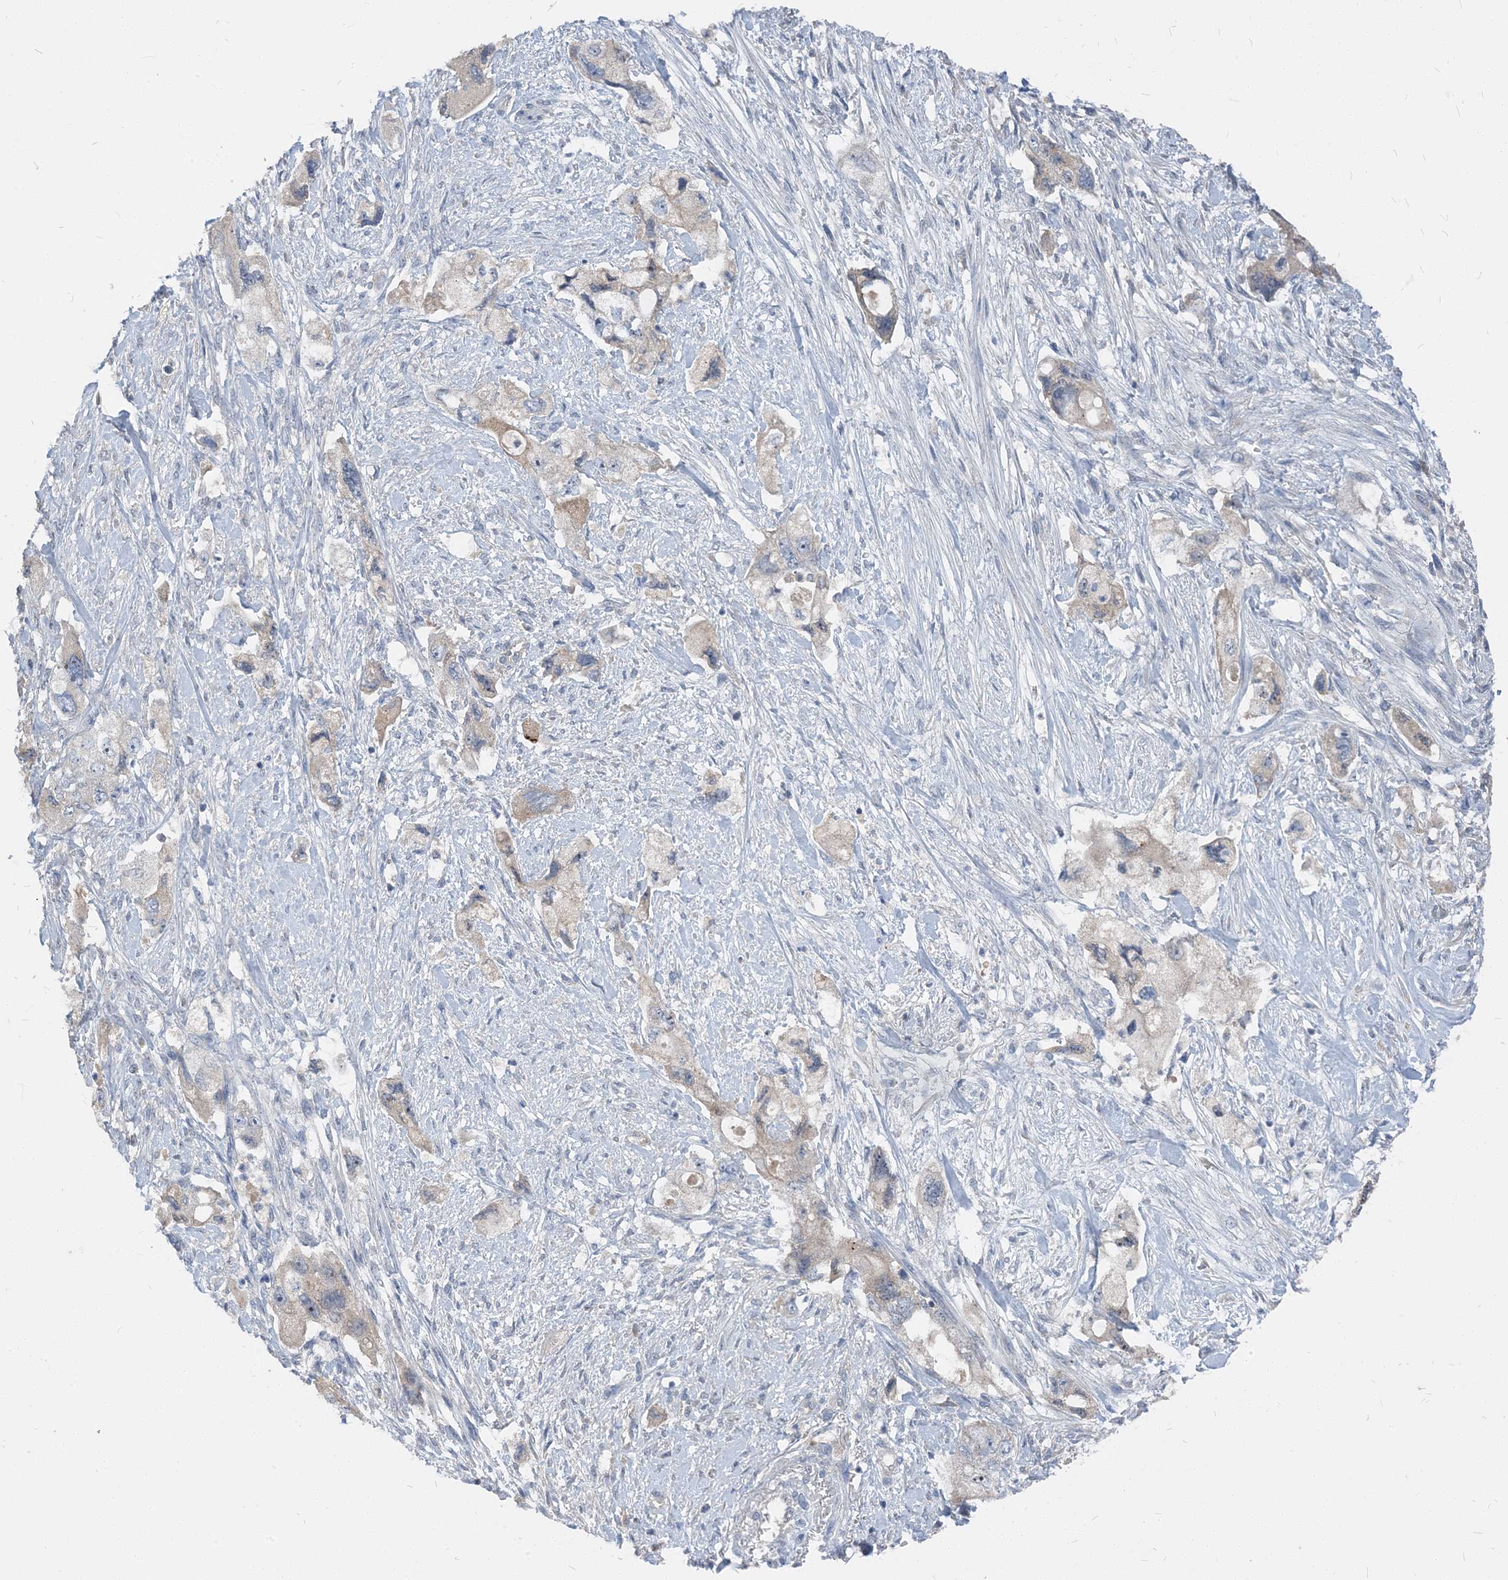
{"staining": {"intensity": "negative", "quantity": "none", "location": "none"}, "tissue": "pancreatic cancer", "cell_type": "Tumor cells", "image_type": "cancer", "snomed": [{"axis": "morphology", "description": "Adenocarcinoma, NOS"}, {"axis": "topography", "description": "Pancreas"}], "caption": "Immunohistochemistry (IHC) image of pancreatic adenocarcinoma stained for a protein (brown), which displays no staining in tumor cells. The staining is performed using DAB brown chromogen with nuclei counter-stained in using hematoxylin.", "gene": "NCOA7", "patient": {"sex": "female", "age": 73}}